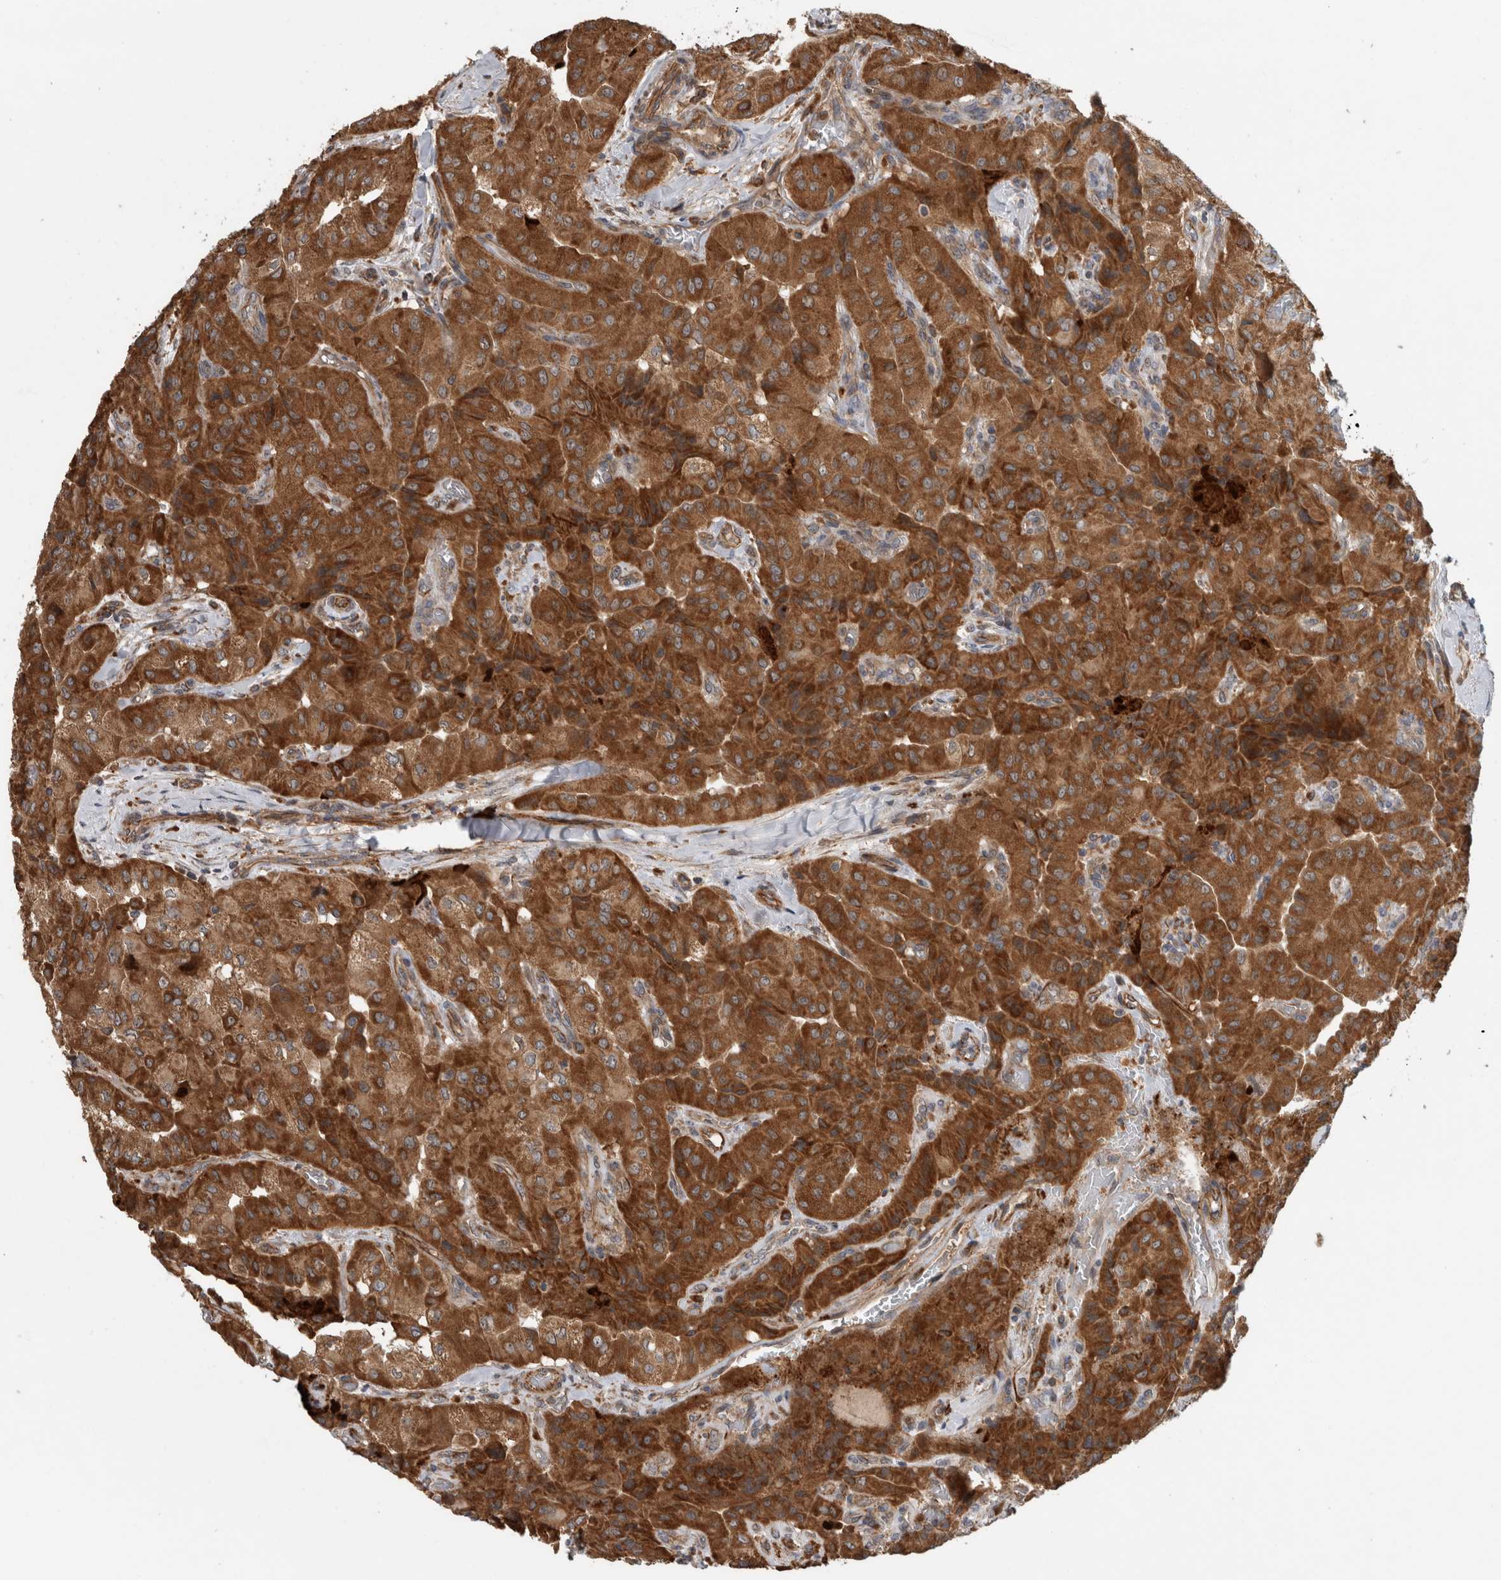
{"staining": {"intensity": "strong", "quantity": ">75%", "location": "cytoplasmic/membranous"}, "tissue": "thyroid cancer", "cell_type": "Tumor cells", "image_type": "cancer", "snomed": [{"axis": "morphology", "description": "Papillary adenocarcinoma, NOS"}, {"axis": "topography", "description": "Thyroid gland"}], "caption": "Thyroid cancer (papillary adenocarcinoma) was stained to show a protein in brown. There is high levels of strong cytoplasmic/membranous staining in approximately >75% of tumor cells. (Brightfield microscopy of DAB IHC at high magnification).", "gene": "ADGRL3", "patient": {"sex": "female", "age": 59}}